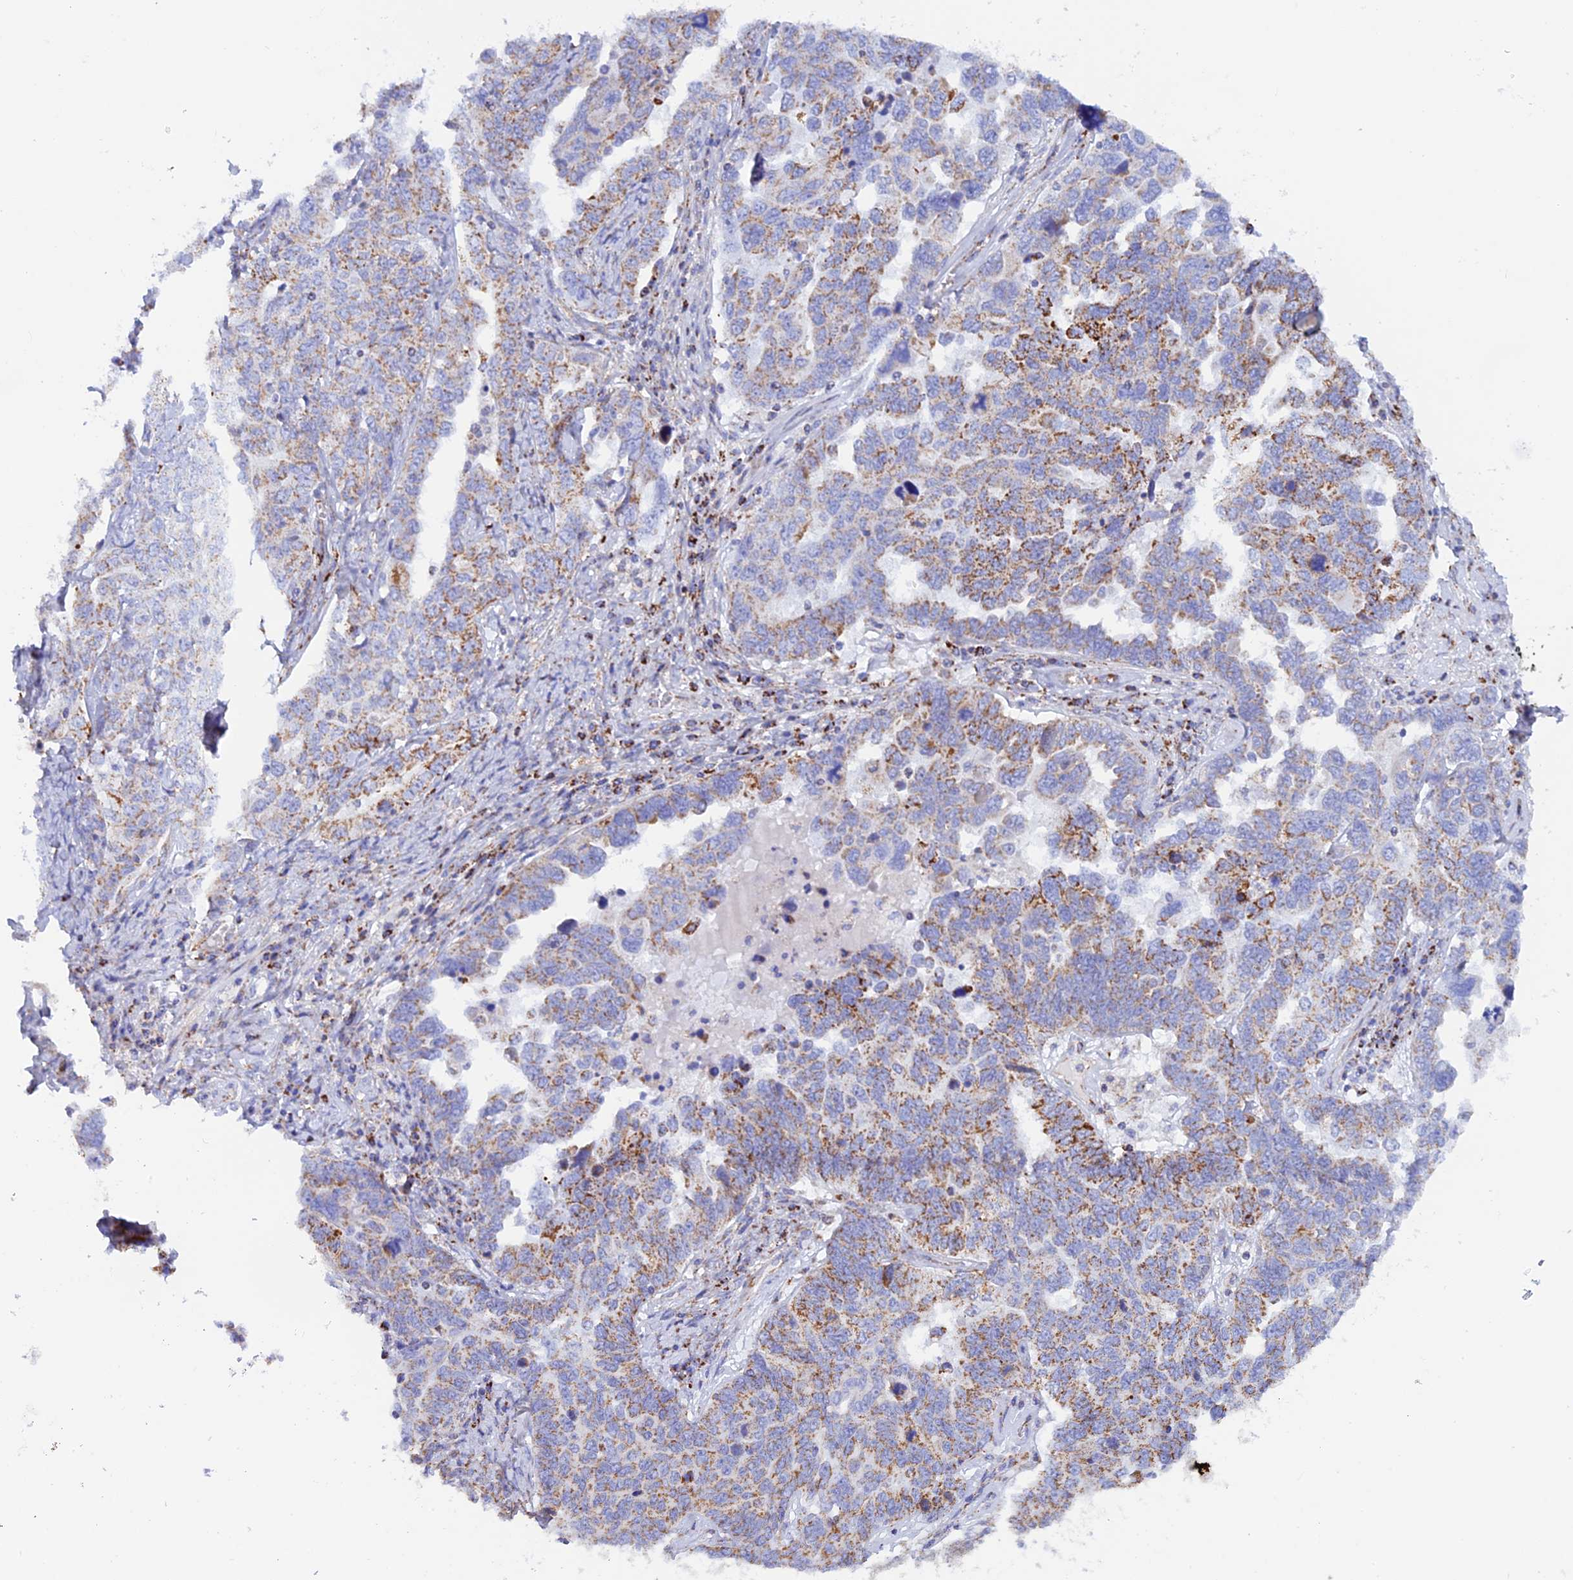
{"staining": {"intensity": "moderate", "quantity": ">75%", "location": "cytoplasmic/membranous"}, "tissue": "ovarian cancer", "cell_type": "Tumor cells", "image_type": "cancer", "snomed": [{"axis": "morphology", "description": "Carcinoma, endometroid"}, {"axis": "topography", "description": "Ovary"}], "caption": "Protein expression analysis of endometroid carcinoma (ovarian) displays moderate cytoplasmic/membranous expression in approximately >75% of tumor cells. (DAB = brown stain, brightfield microscopy at high magnification).", "gene": "GCDH", "patient": {"sex": "female", "age": 62}}